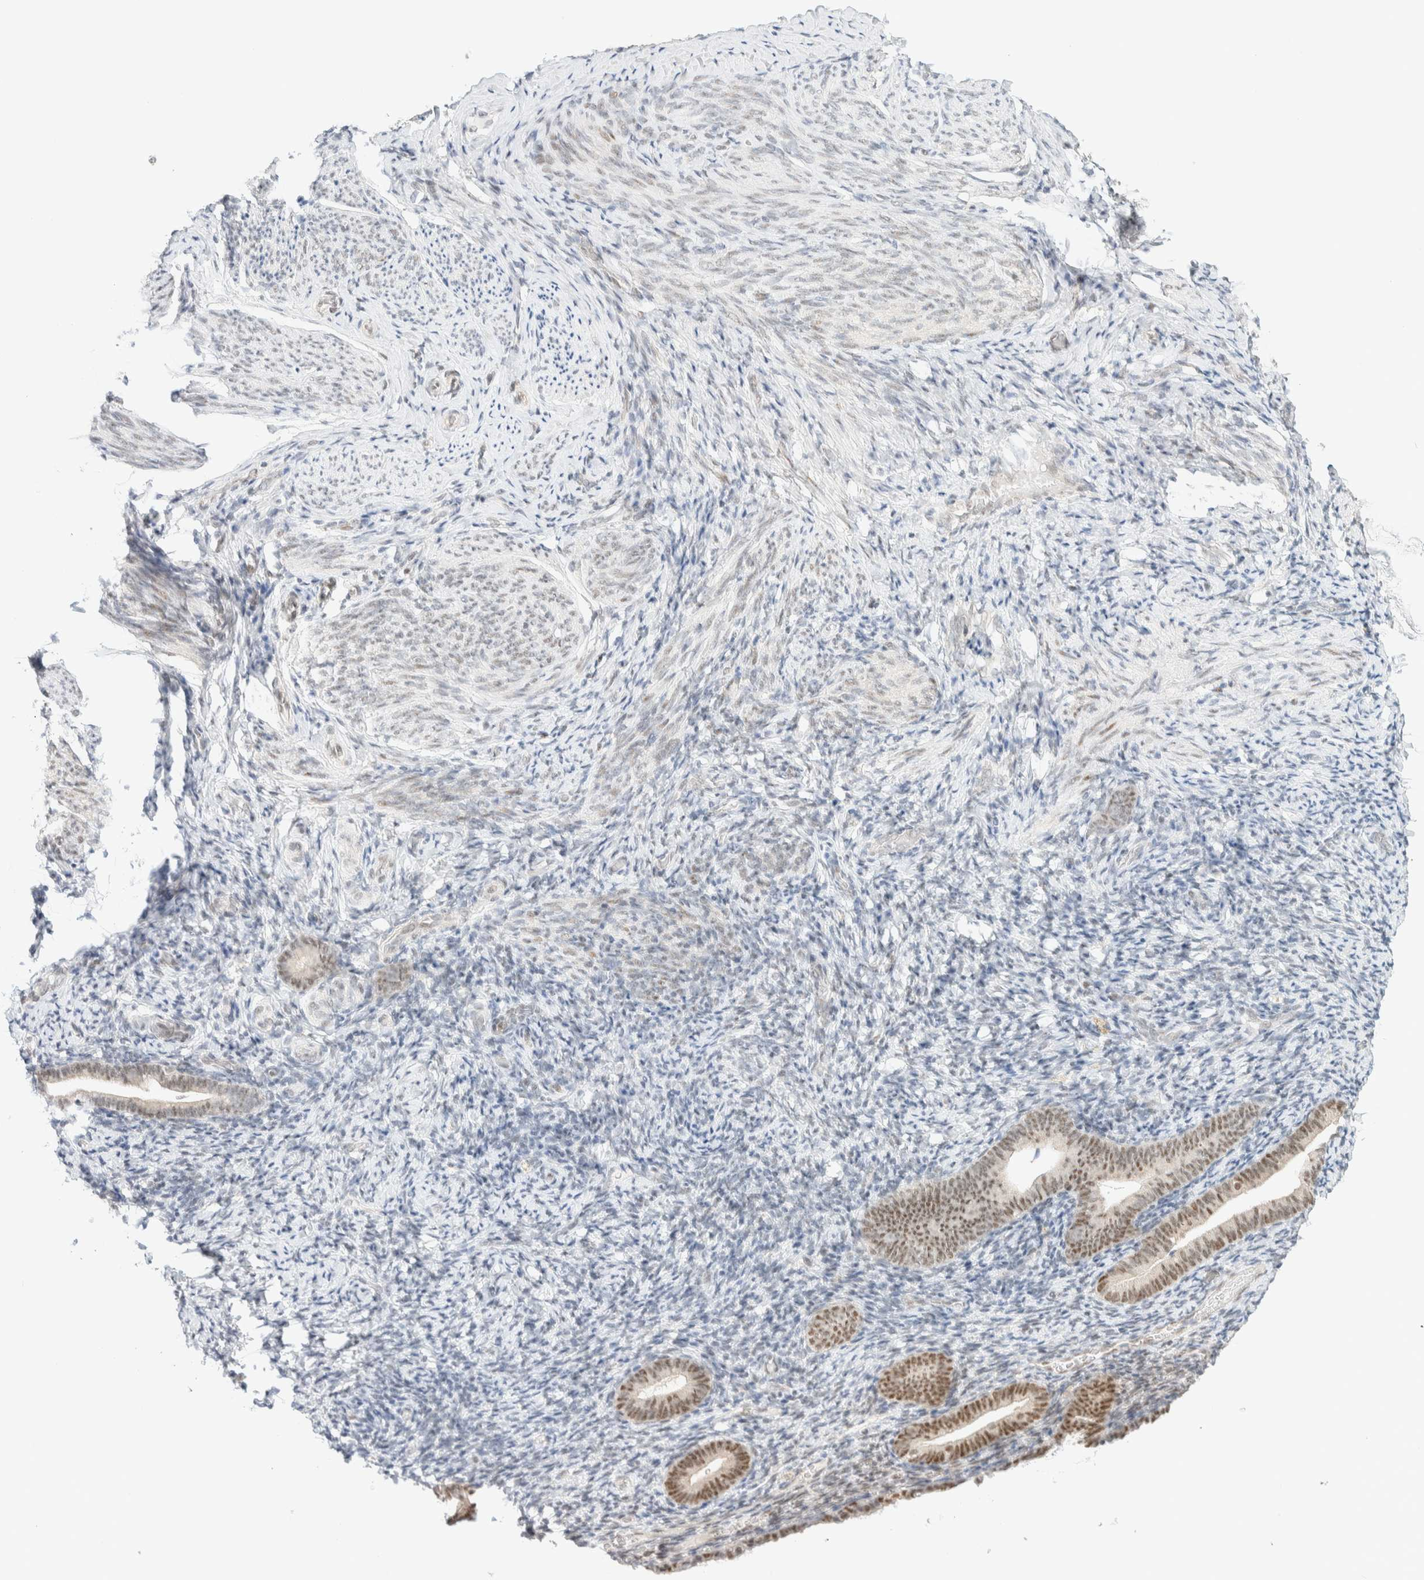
{"staining": {"intensity": "weak", "quantity": "<25%", "location": "nuclear"}, "tissue": "endometrium", "cell_type": "Cells in endometrial stroma", "image_type": "normal", "snomed": [{"axis": "morphology", "description": "Normal tissue, NOS"}, {"axis": "topography", "description": "Endometrium"}], "caption": "Human endometrium stained for a protein using immunohistochemistry (IHC) demonstrates no positivity in cells in endometrial stroma.", "gene": "PYGO2", "patient": {"sex": "female", "age": 51}}